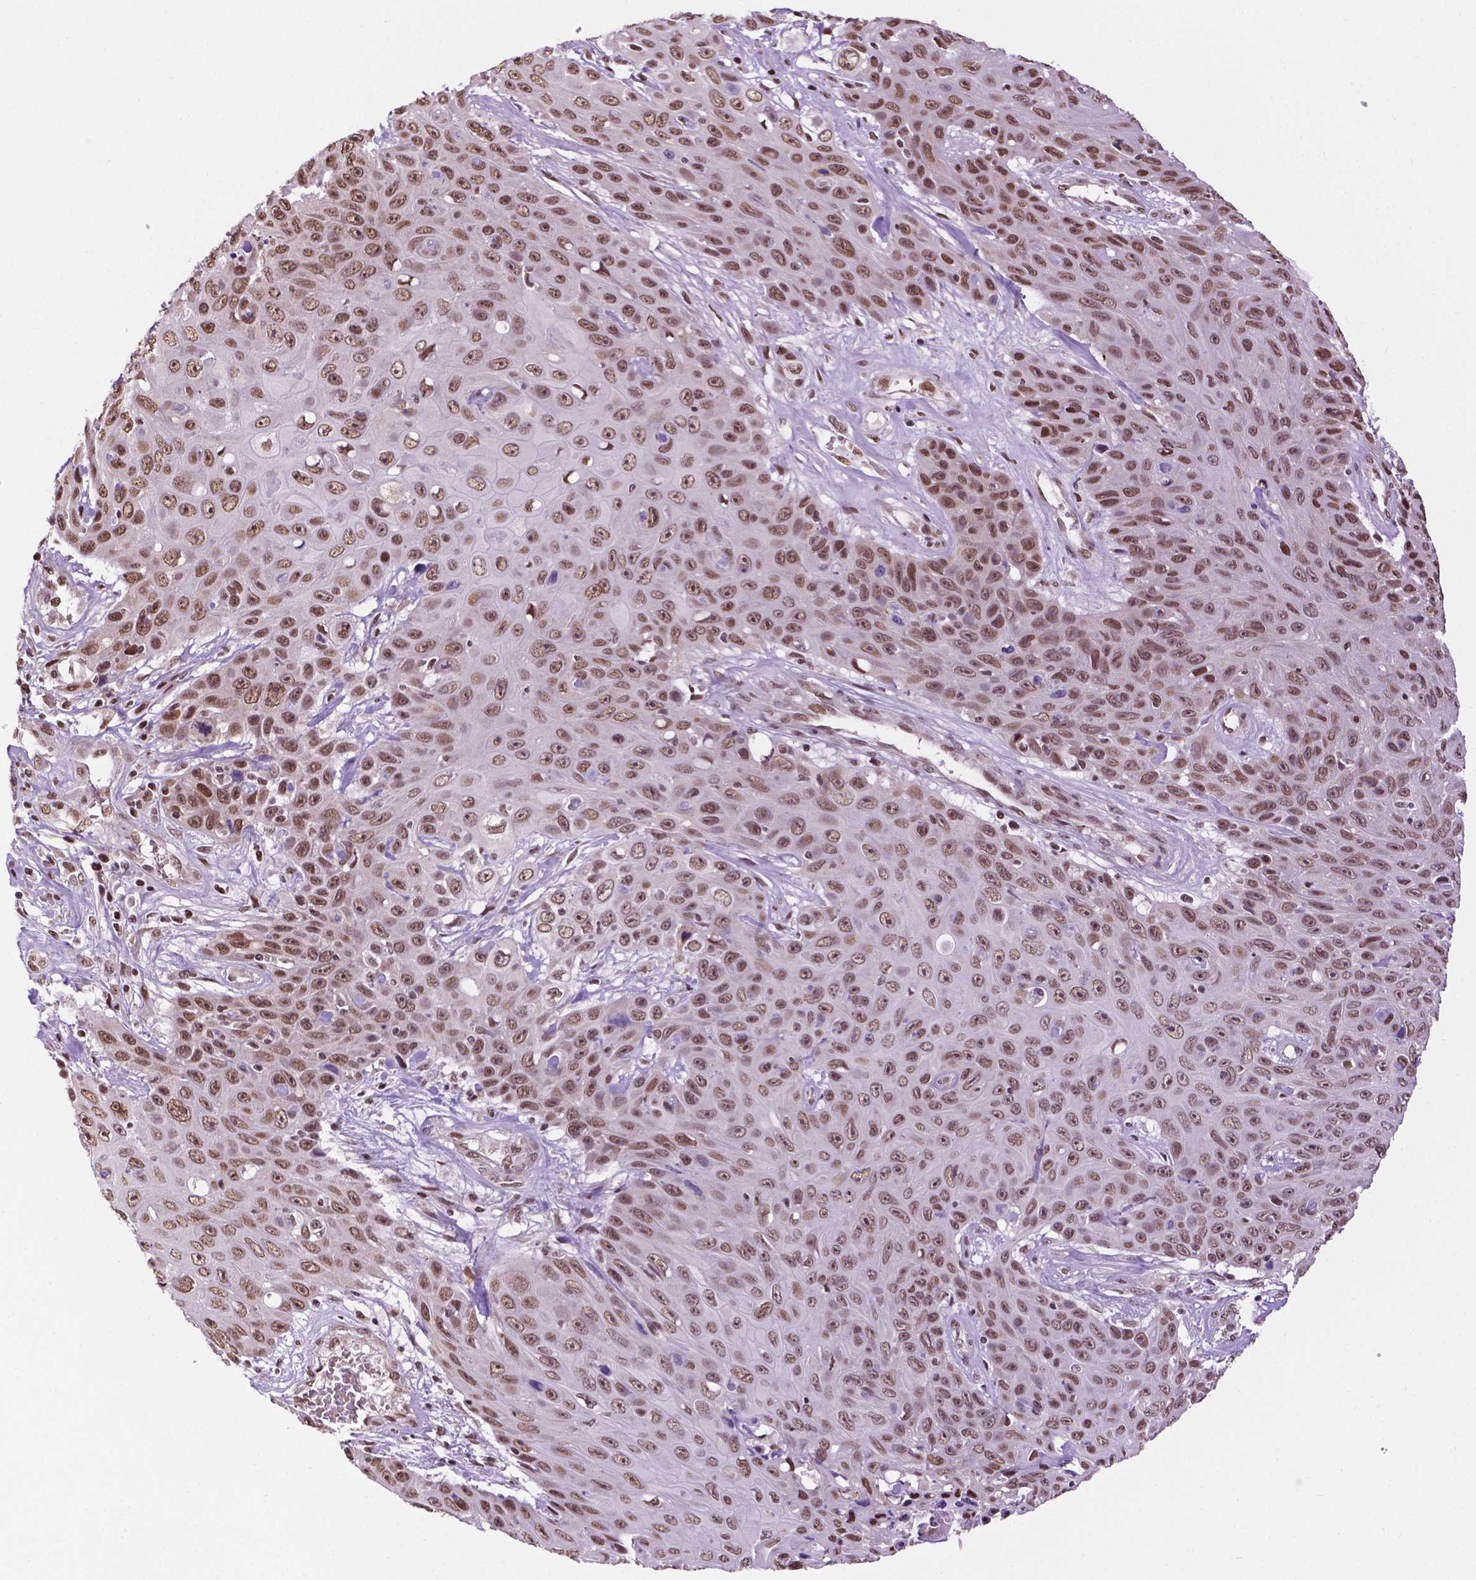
{"staining": {"intensity": "moderate", "quantity": "25%-75%", "location": "nuclear"}, "tissue": "skin cancer", "cell_type": "Tumor cells", "image_type": "cancer", "snomed": [{"axis": "morphology", "description": "Squamous cell carcinoma, NOS"}, {"axis": "topography", "description": "Skin"}], "caption": "This histopathology image shows IHC staining of skin cancer, with medium moderate nuclear expression in about 25%-75% of tumor cells.", "gene": "COL23A1", "patient": {"sex": "male", "age": 82}}